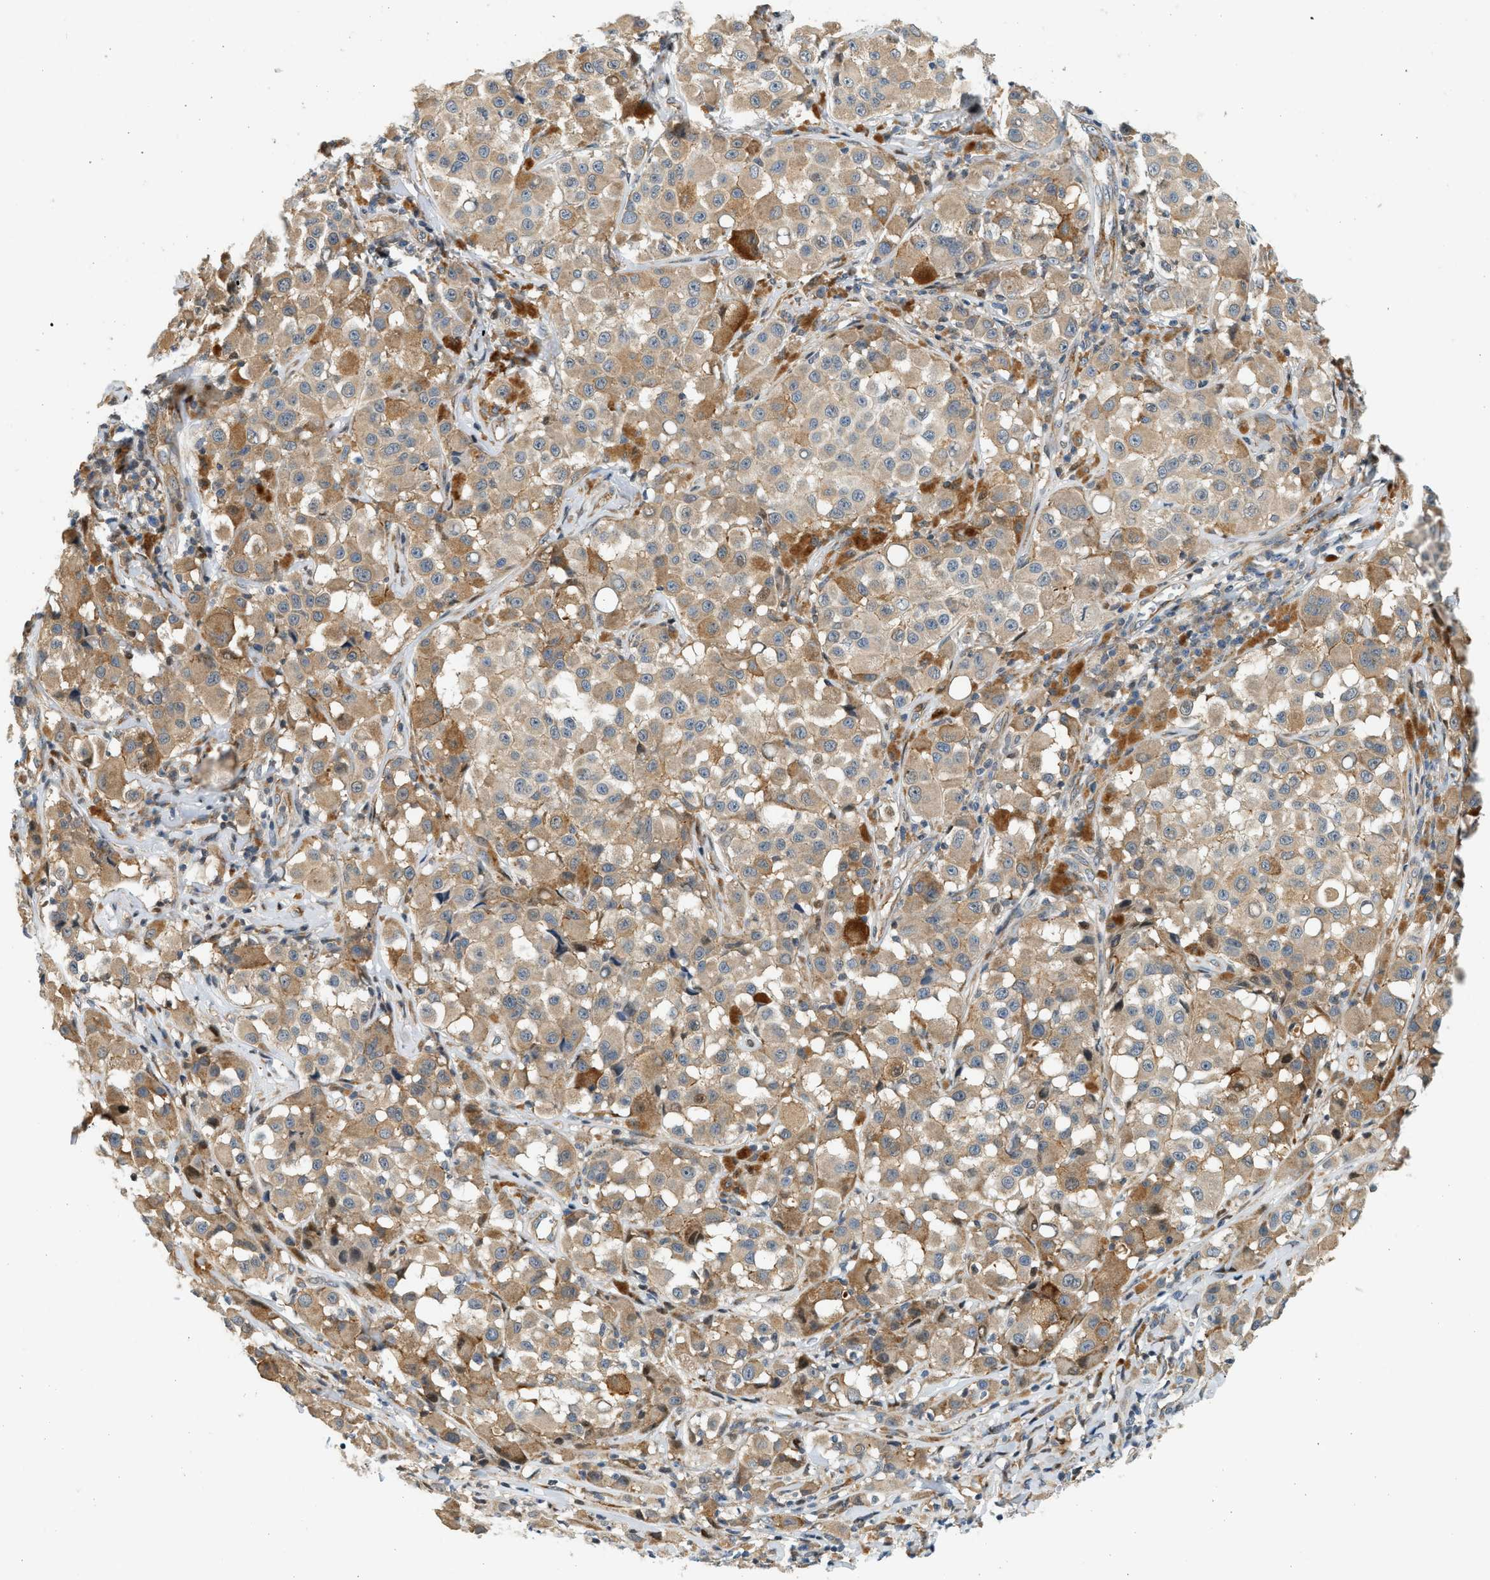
{"staining": {"intensity": "moderate", "quantity": ">75%", "location": "cytoplasmic/membranous"}, "tissue": "melanoma", "cell_type": "Tumor cells", "image_type": "cancer", "snomed": [{"axis": "morphology", "description": "Malignant melanoma, NOS"}, {"axis": "topography", "description": "Skin"}], "caption": "Approximately >75% of tumor cells in human malignant melanoma reveal moderate cytoplasmic/membranous protein expression as visualized by brown immunohistochemical staining.", "gene": "NRSN2", "patient": {"sex": "male", "age": 84}}